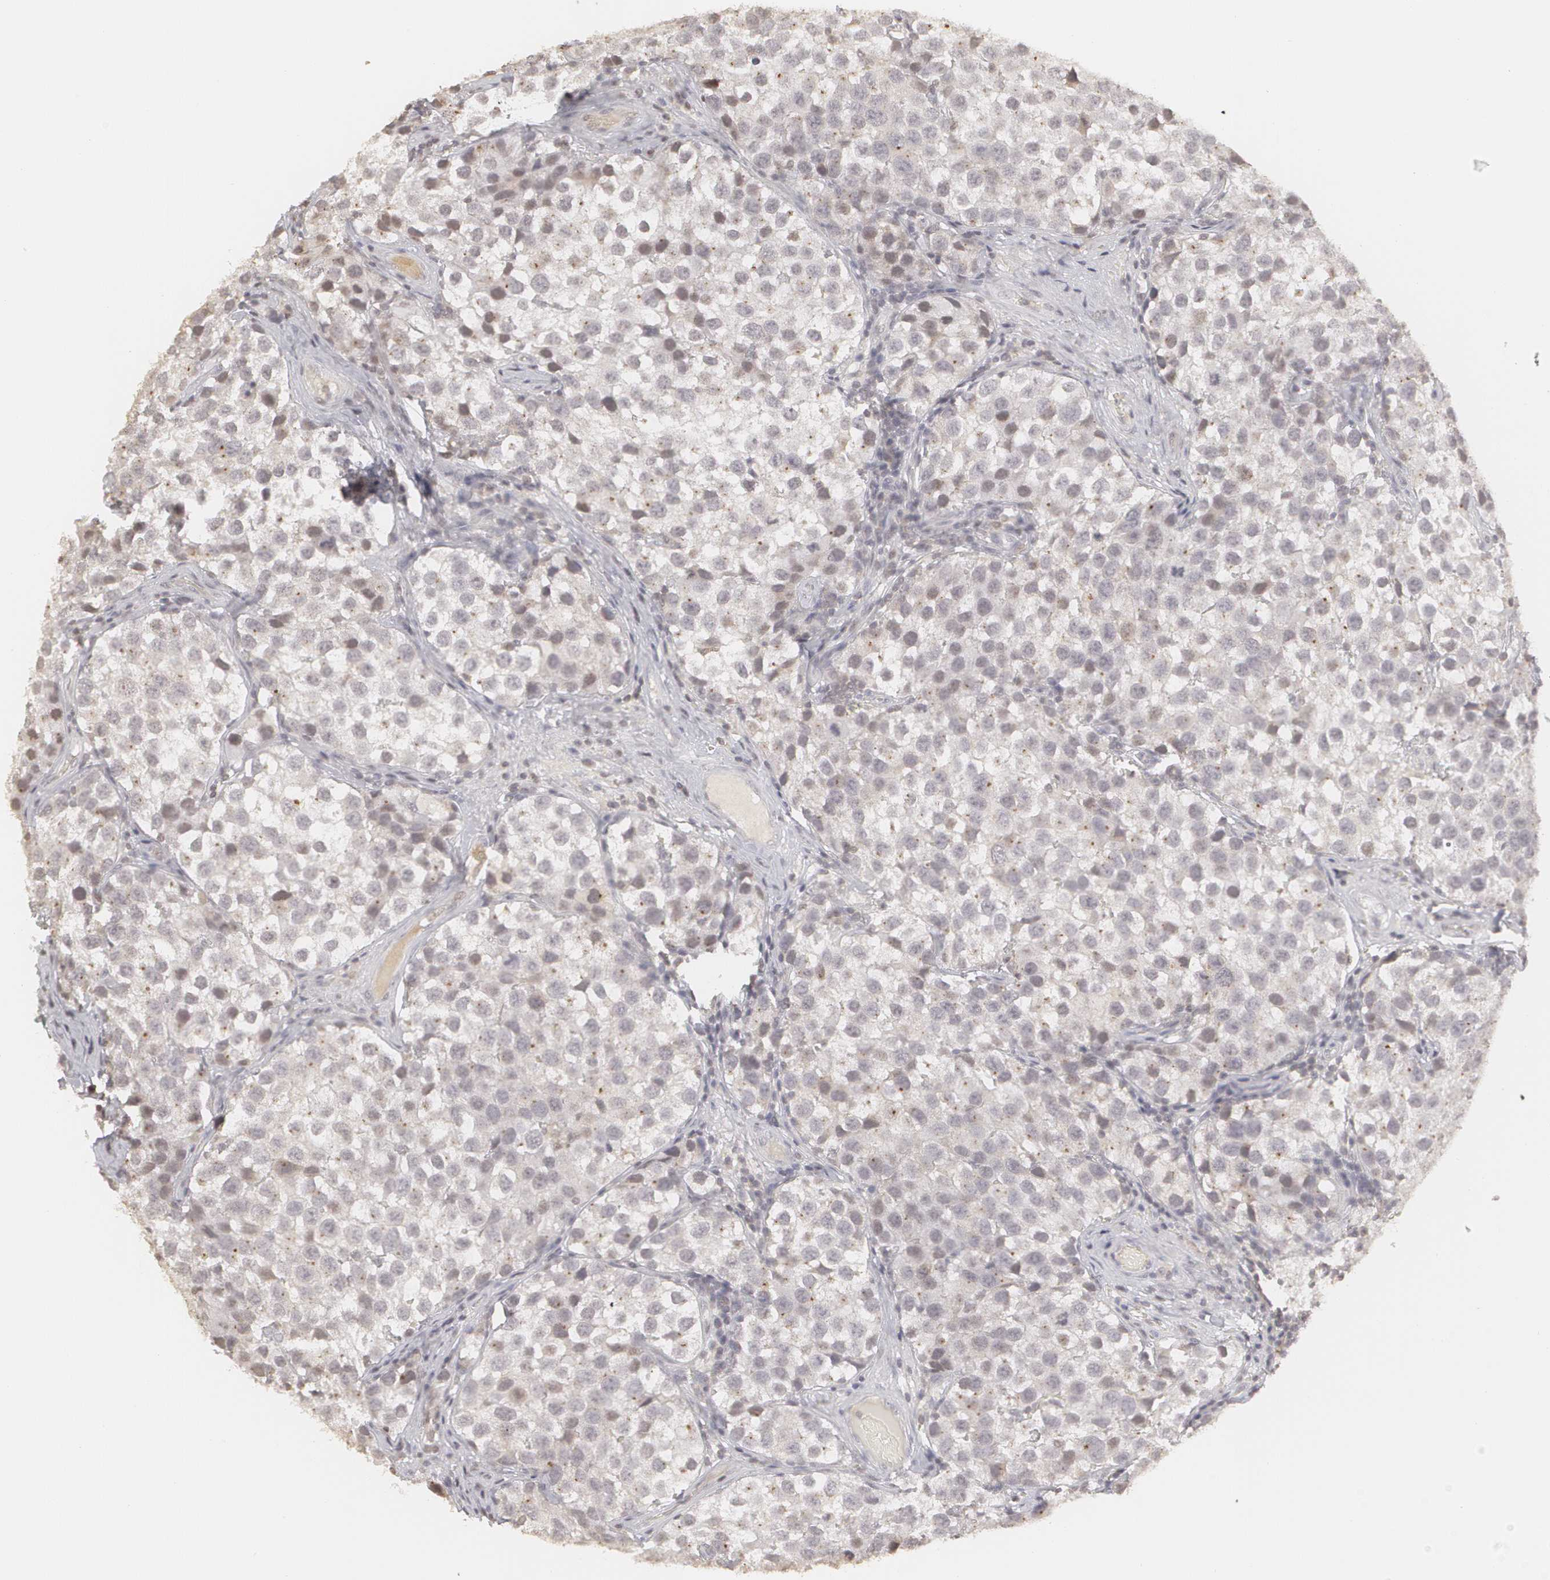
{"staining": {"intensity": "negative", "quantity": "none", "location": "none"}, "tissue": "testis cancer", "cell_type": "Tumor cells", "image_type": "cancer", "snomed": [{"axis": "morphology", "description": "Seminoma, NOS"}, {"axis": "topography", "description": "Testis"}], "caption": "Micrograph shows no significant protein staining in tumor cells of testis cancer (seminoma).", "gene": "CLDN2", "patient": {"sex": "male", "age": 39}}